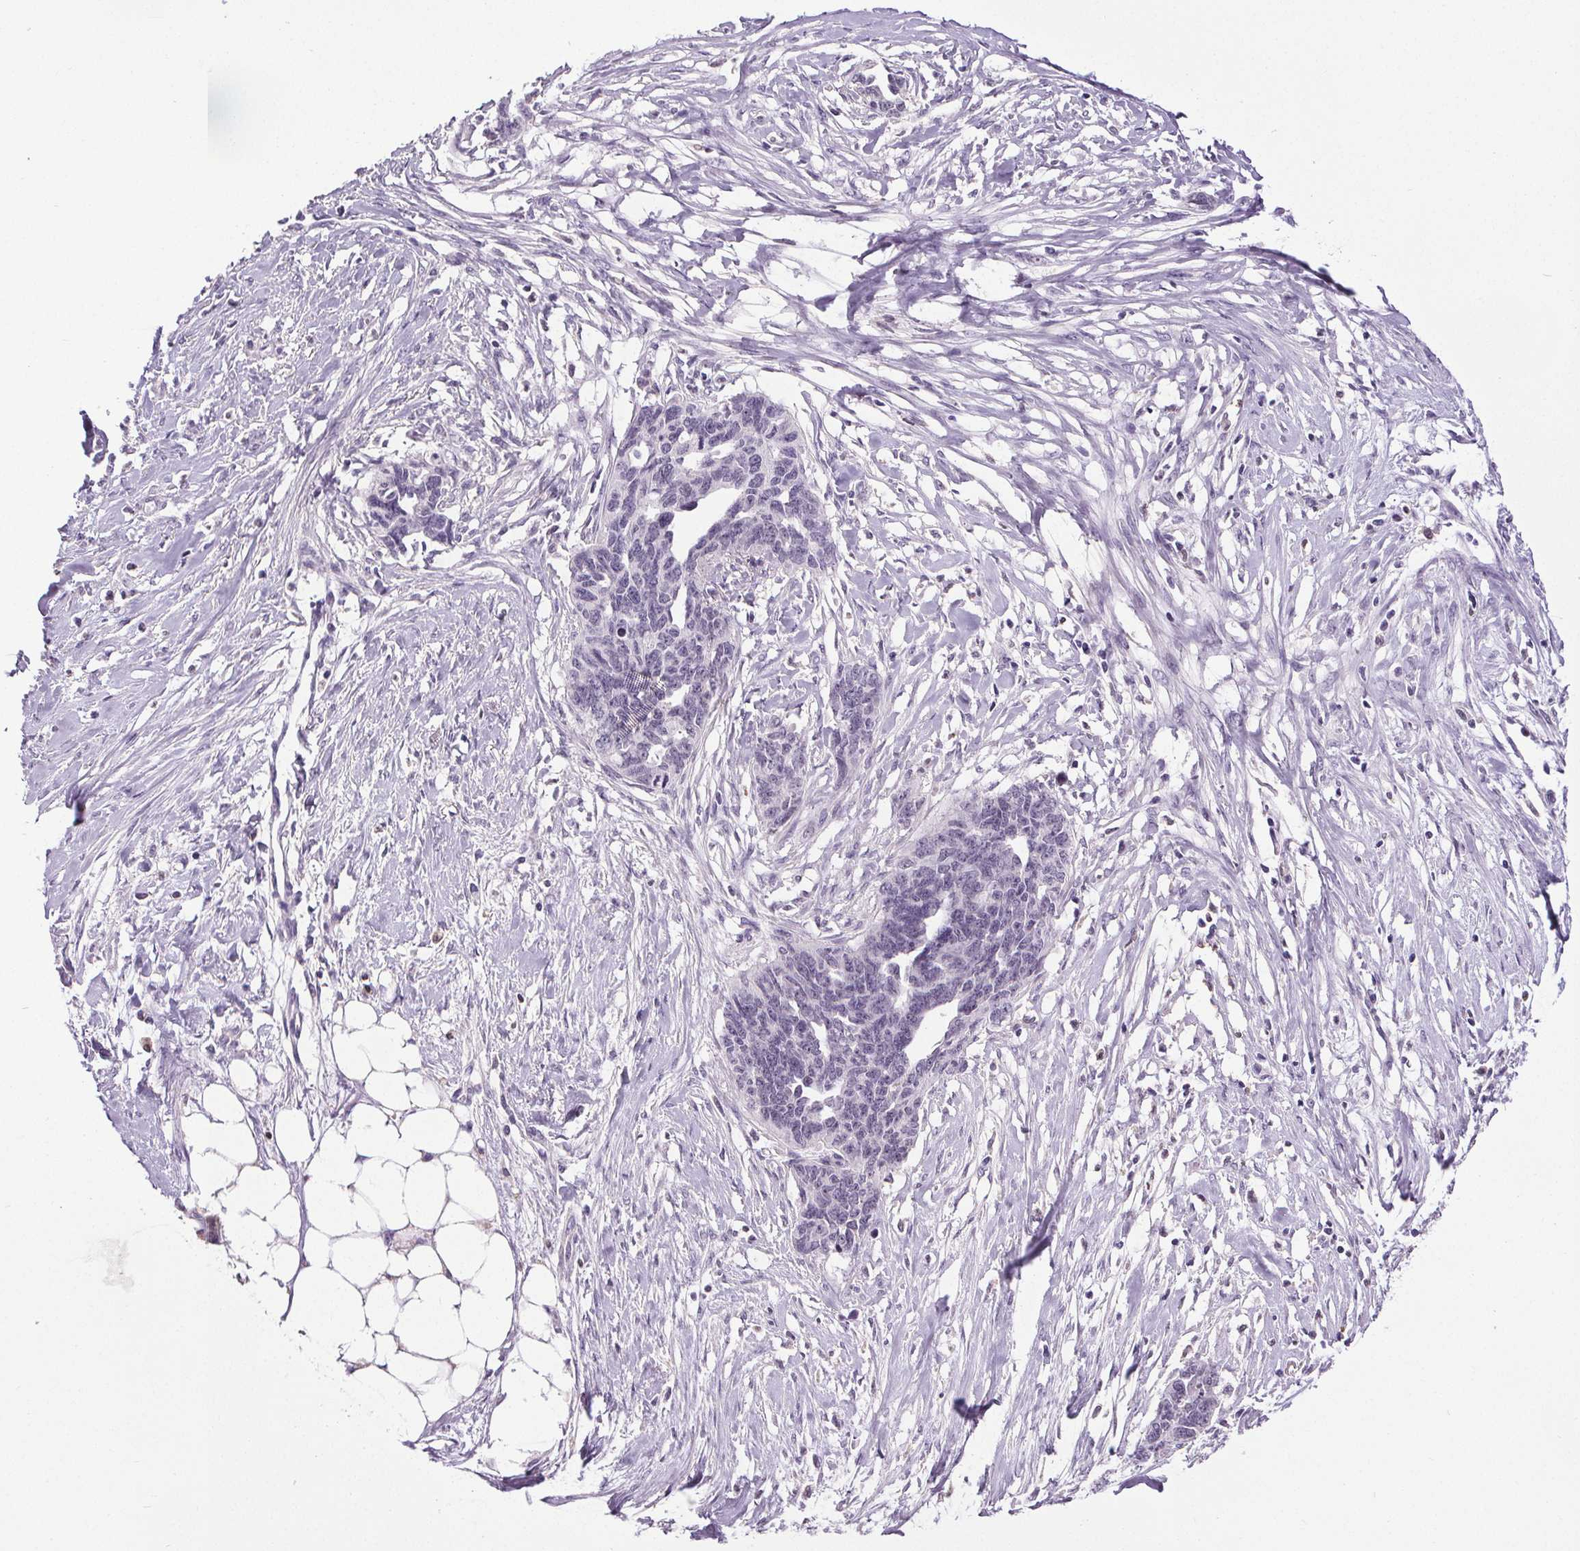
{"staining": {"intensity": "negative", "quantity": "none", "location": "none"}, "tissue": "ovarian cancer", "cell_type": "Tumor cells", "image_type": "cancer", "snomed": [{"axis": "morphology", "description": "Cystadenocarcinoma, serous, NOS"}, {"axis": "topography", "description": "Ovary"}], "caption": "High power microscopy photomicrograph of an immunohistochemistry (IHC) histopathology image of serous cystadenocarcinoma (ovarian), revealing no significant expression in tumor cells.", "gene": "TMEM240", "patient": {"sex": "female", "age": 69}}